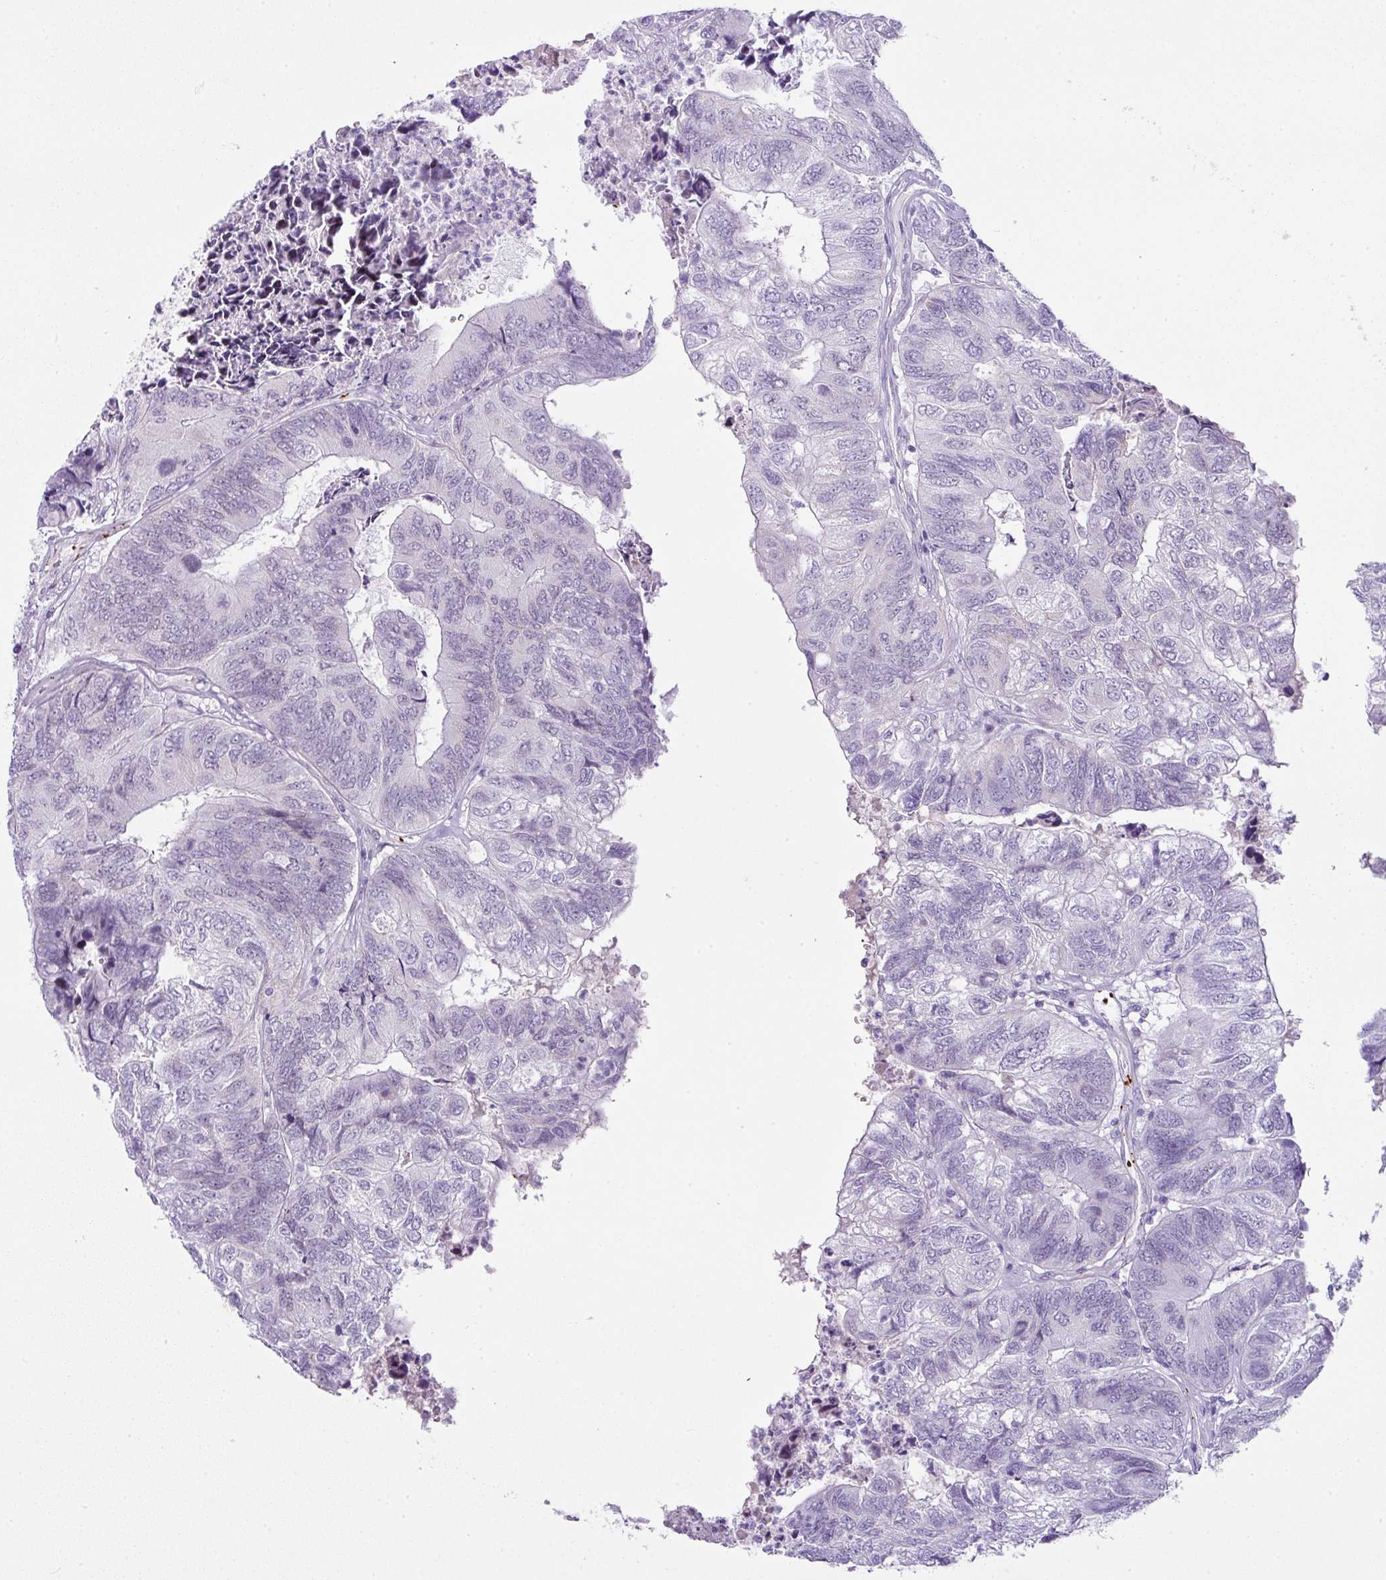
{"staining": {"intensity": "negative", "quantity": "none", "location": "none"}, "tissue": "colorectal cancer", "cell_type": "Tumor cells", "image_type": "cancer", "snomed": [{"axis": "morphology", "description": "Adenocarcinoma, NOS"}, {"axis": "topography", "description": "Colon"}], "caption": "Immunohistochemistry (IHC) image of human colorectal cancer (adenocarcinoma) stained for a protein (brown), which reveals no staining in tumor cells.", "gene": "CMTM5", "patient": {"sex": "female", "age": 67}}